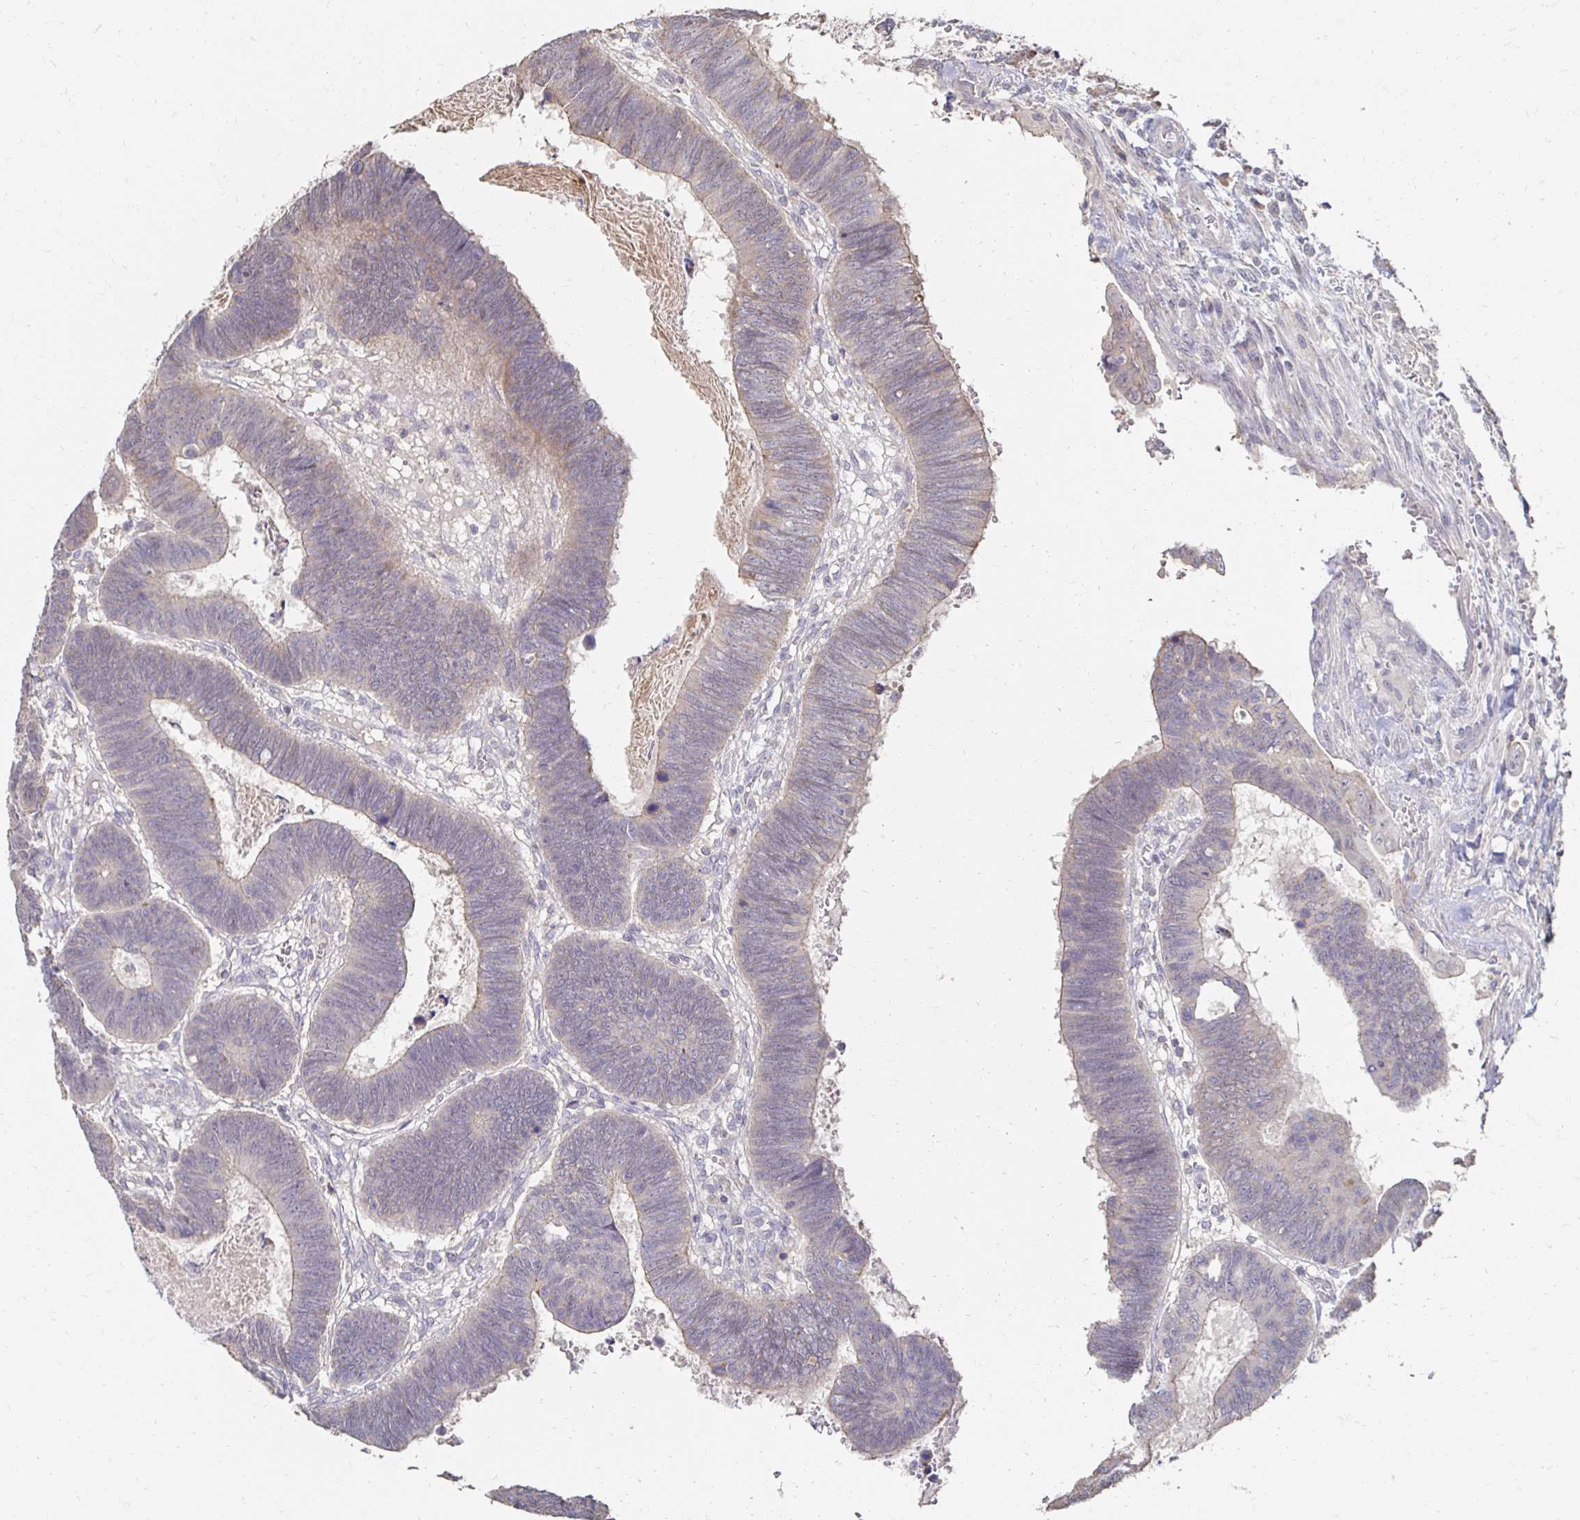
{"staining": {"intensity": "weak", "quantity": "25%-75%", "location": "cytoplasmic/membranous"}, "tissue": "colorectal cancer", "cell_type": "Tumor cells", "image_type": "cancer", "snomed": [{"axis": "morphology", "description": "Adenocarcinoma, NOS"}, {"axis": "topography", "description": "Colon"}], "caption": "A histopathology image showing weak cytoplasmic/membranous positivity in approximately 25%-75% of tumor cells in adenocarcinoma (colorectal), as visualized by brown immunohistochemical staining.", "gene": "ZNF727", "patient": {"sex": "male", "age": 62}}